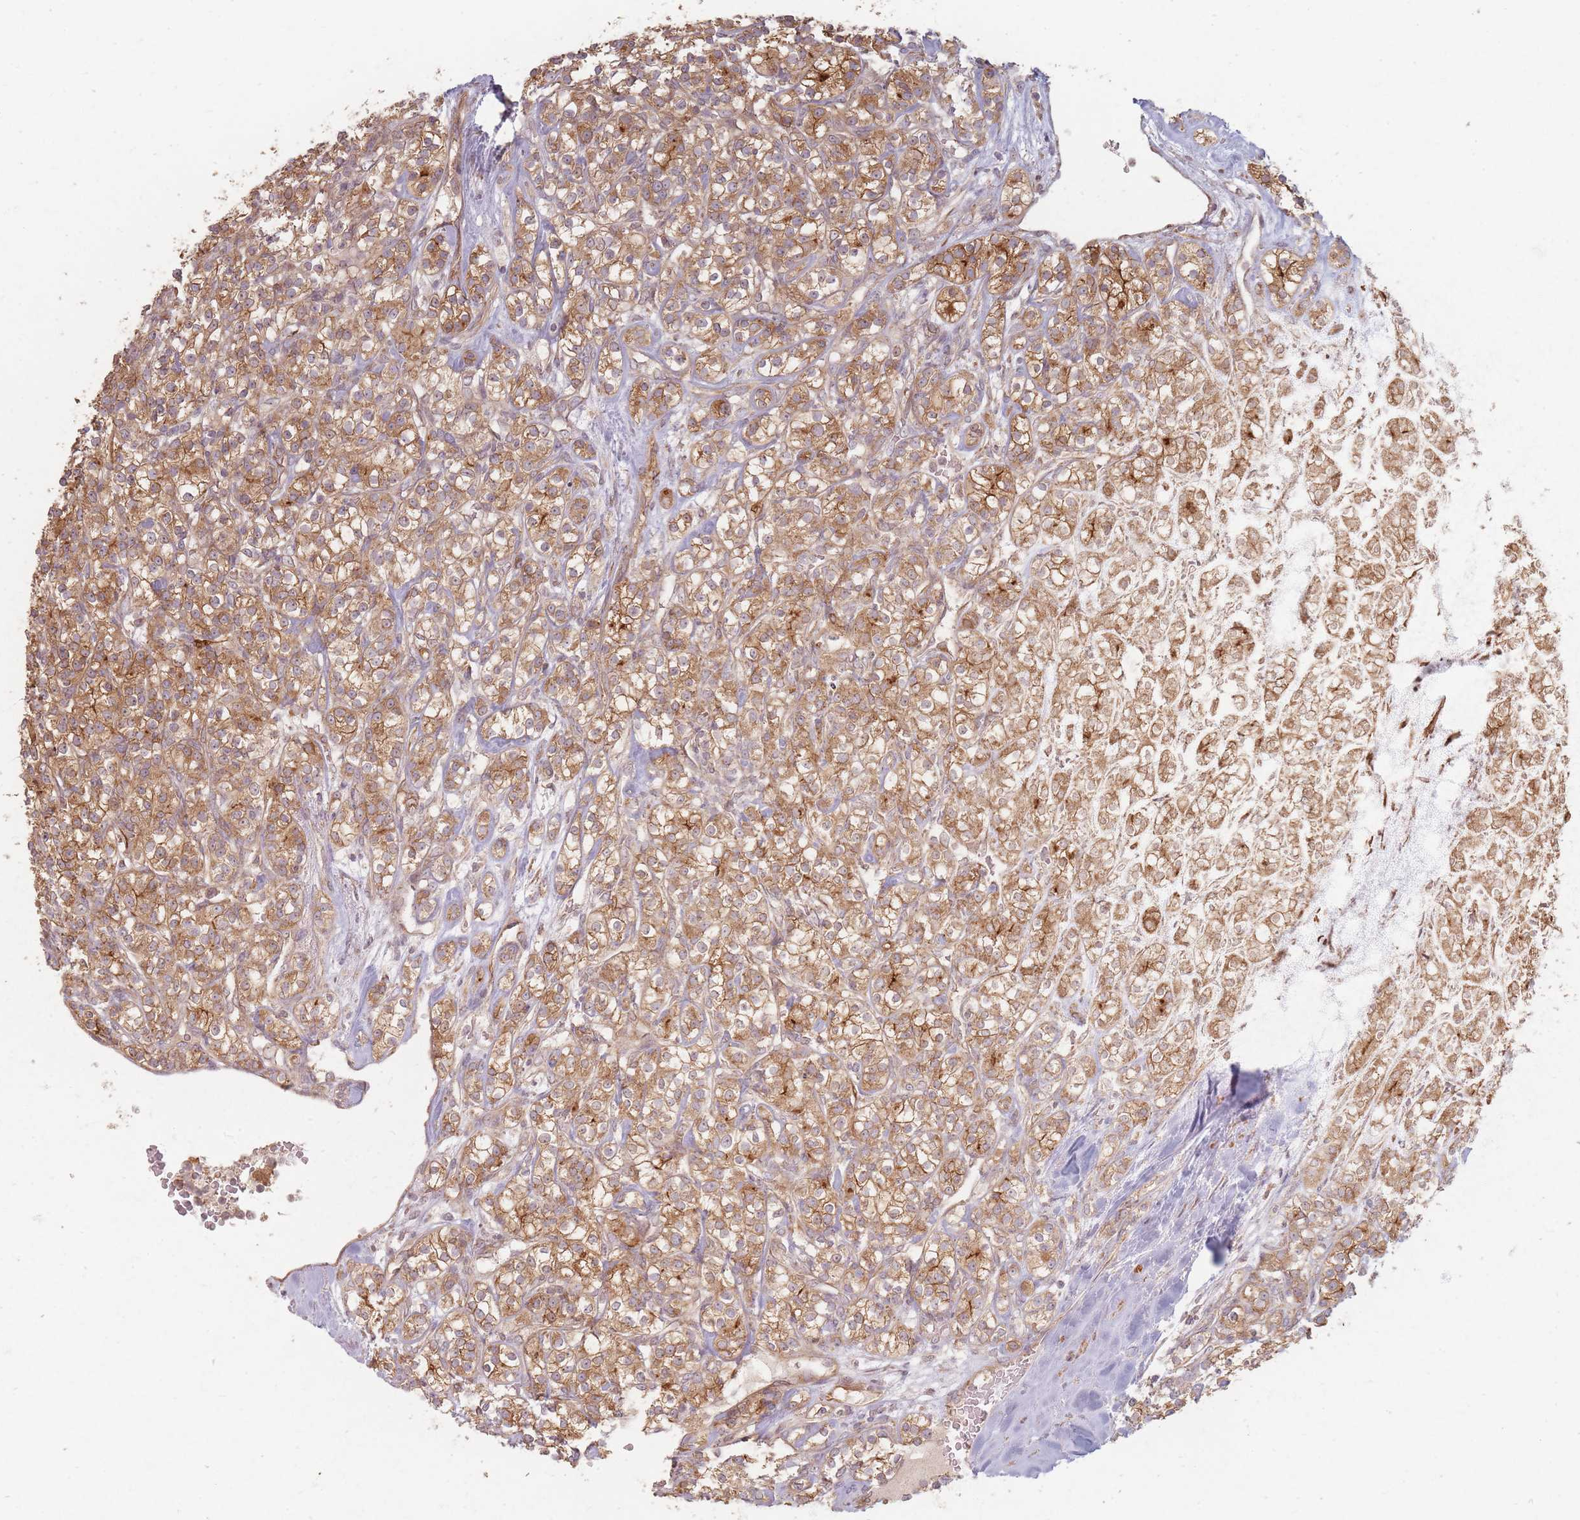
{"staining": {"intensity": "moderate", "quantity": ">75%", "location": "cytoplasmic/membranous"}, "tissue": "renal cancer", "cell_type": "Tumor cells", "image_type": "cancer", "snomed": [{"axis": "morphology", "description": "Adenocarcinoma, NOS"}, {"axis": "topography", "description": "Kidney"}], "caption": "A histopathology image of human adenocarcinoma (renal) stained for a protein exhibits moderate cytoplasmic/membranous brown staining in tumor cells.", "gene": "MRPS6", "patient": {"sex": "male", "age": 77}}